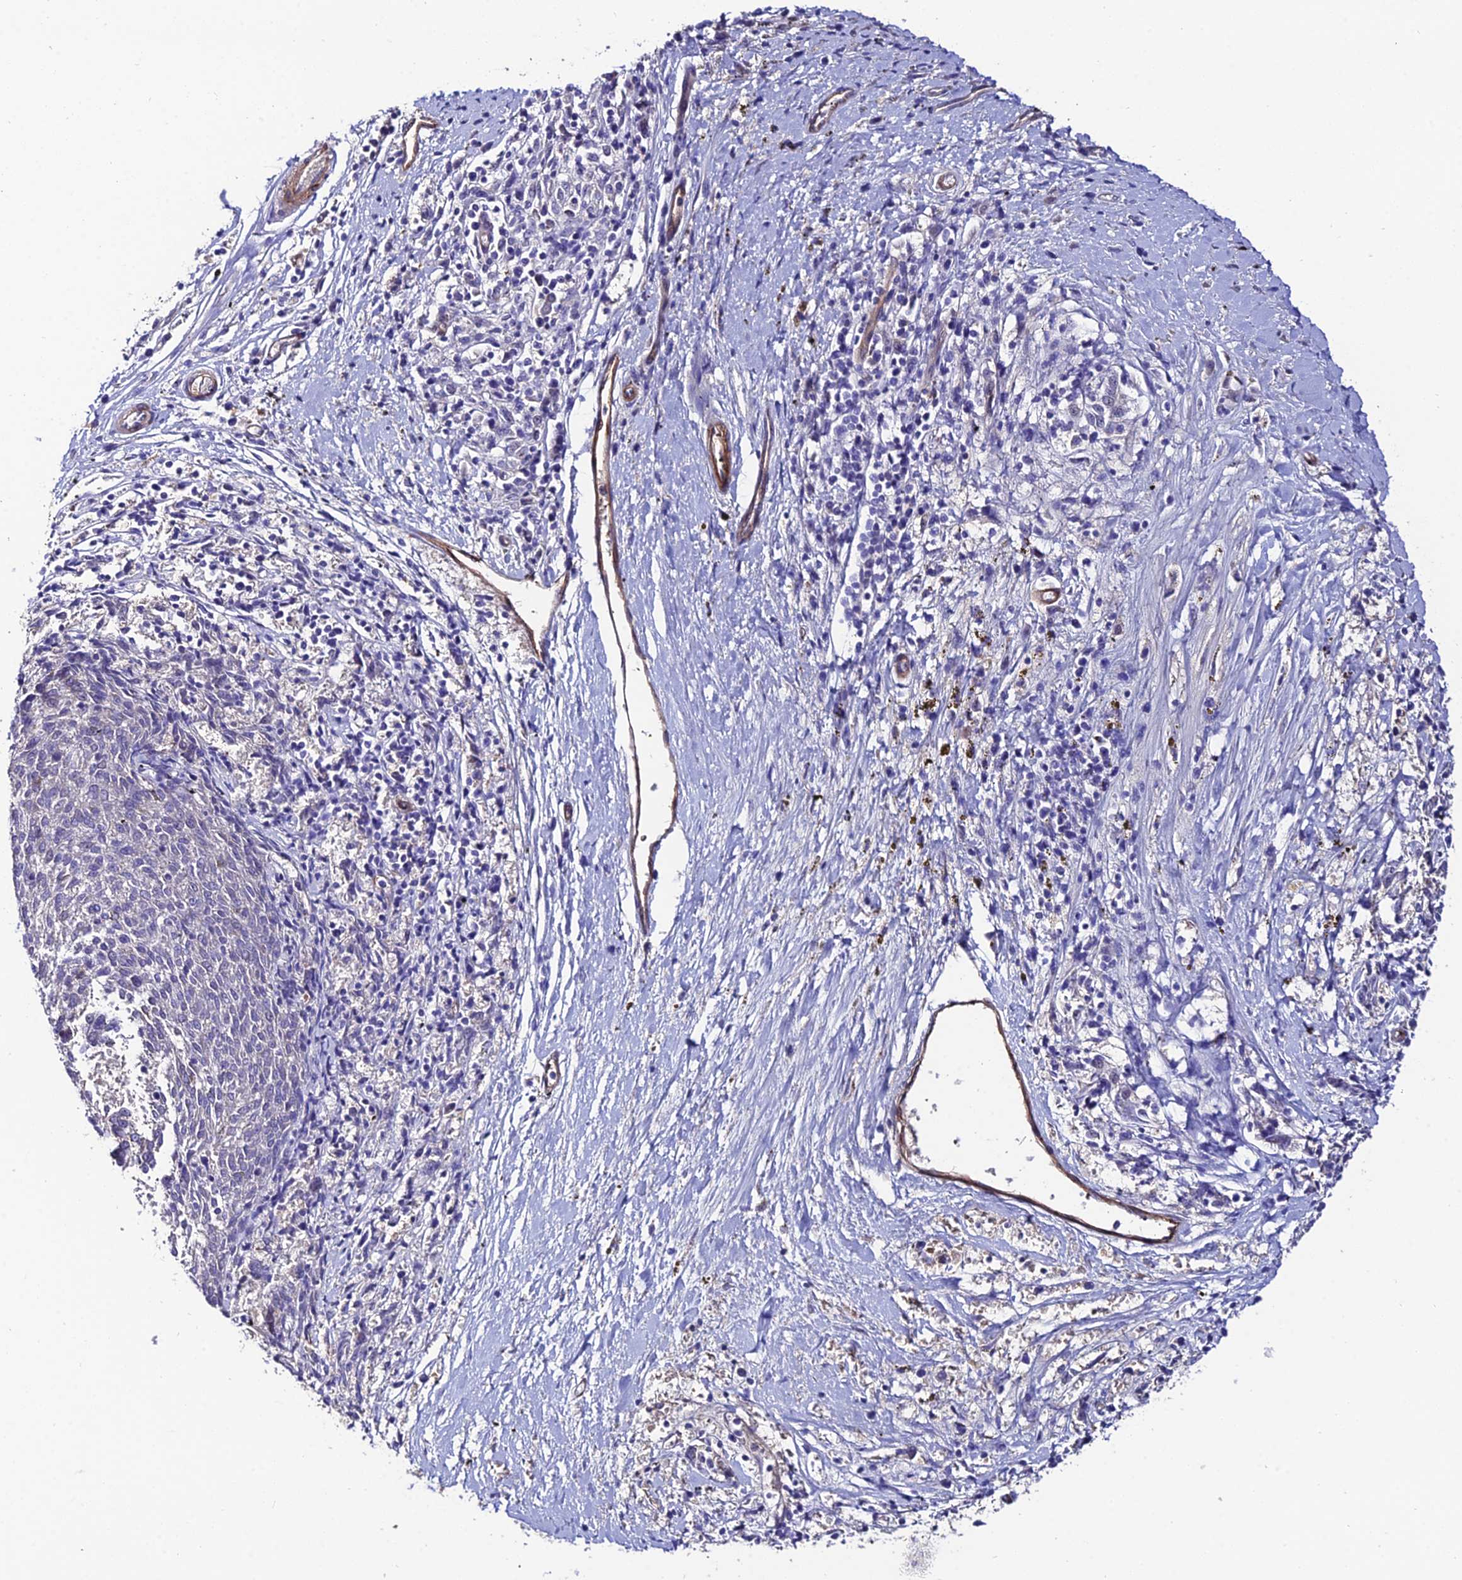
{"staining": {"intensity": "negative", "quantity": "none", "location": "none"}, "tissue": "melanoma", "cell_type": "Tumor cells", "image_type": "cancer", "snomed": [{"axis": "morphology", "description": "Malignant melanoma, NOS"}, {"axis": "topography", "description": "Skin"}], "caption": "Immunohistochemistry (IHC) image of neoplastic tissue: human melanoma stained with DAB exhibits no significant protein positivity in tumor cells. Nuclei are stained in blue.", "gene": "SYT15", "patient": {"sex": "female", "age": 72}}